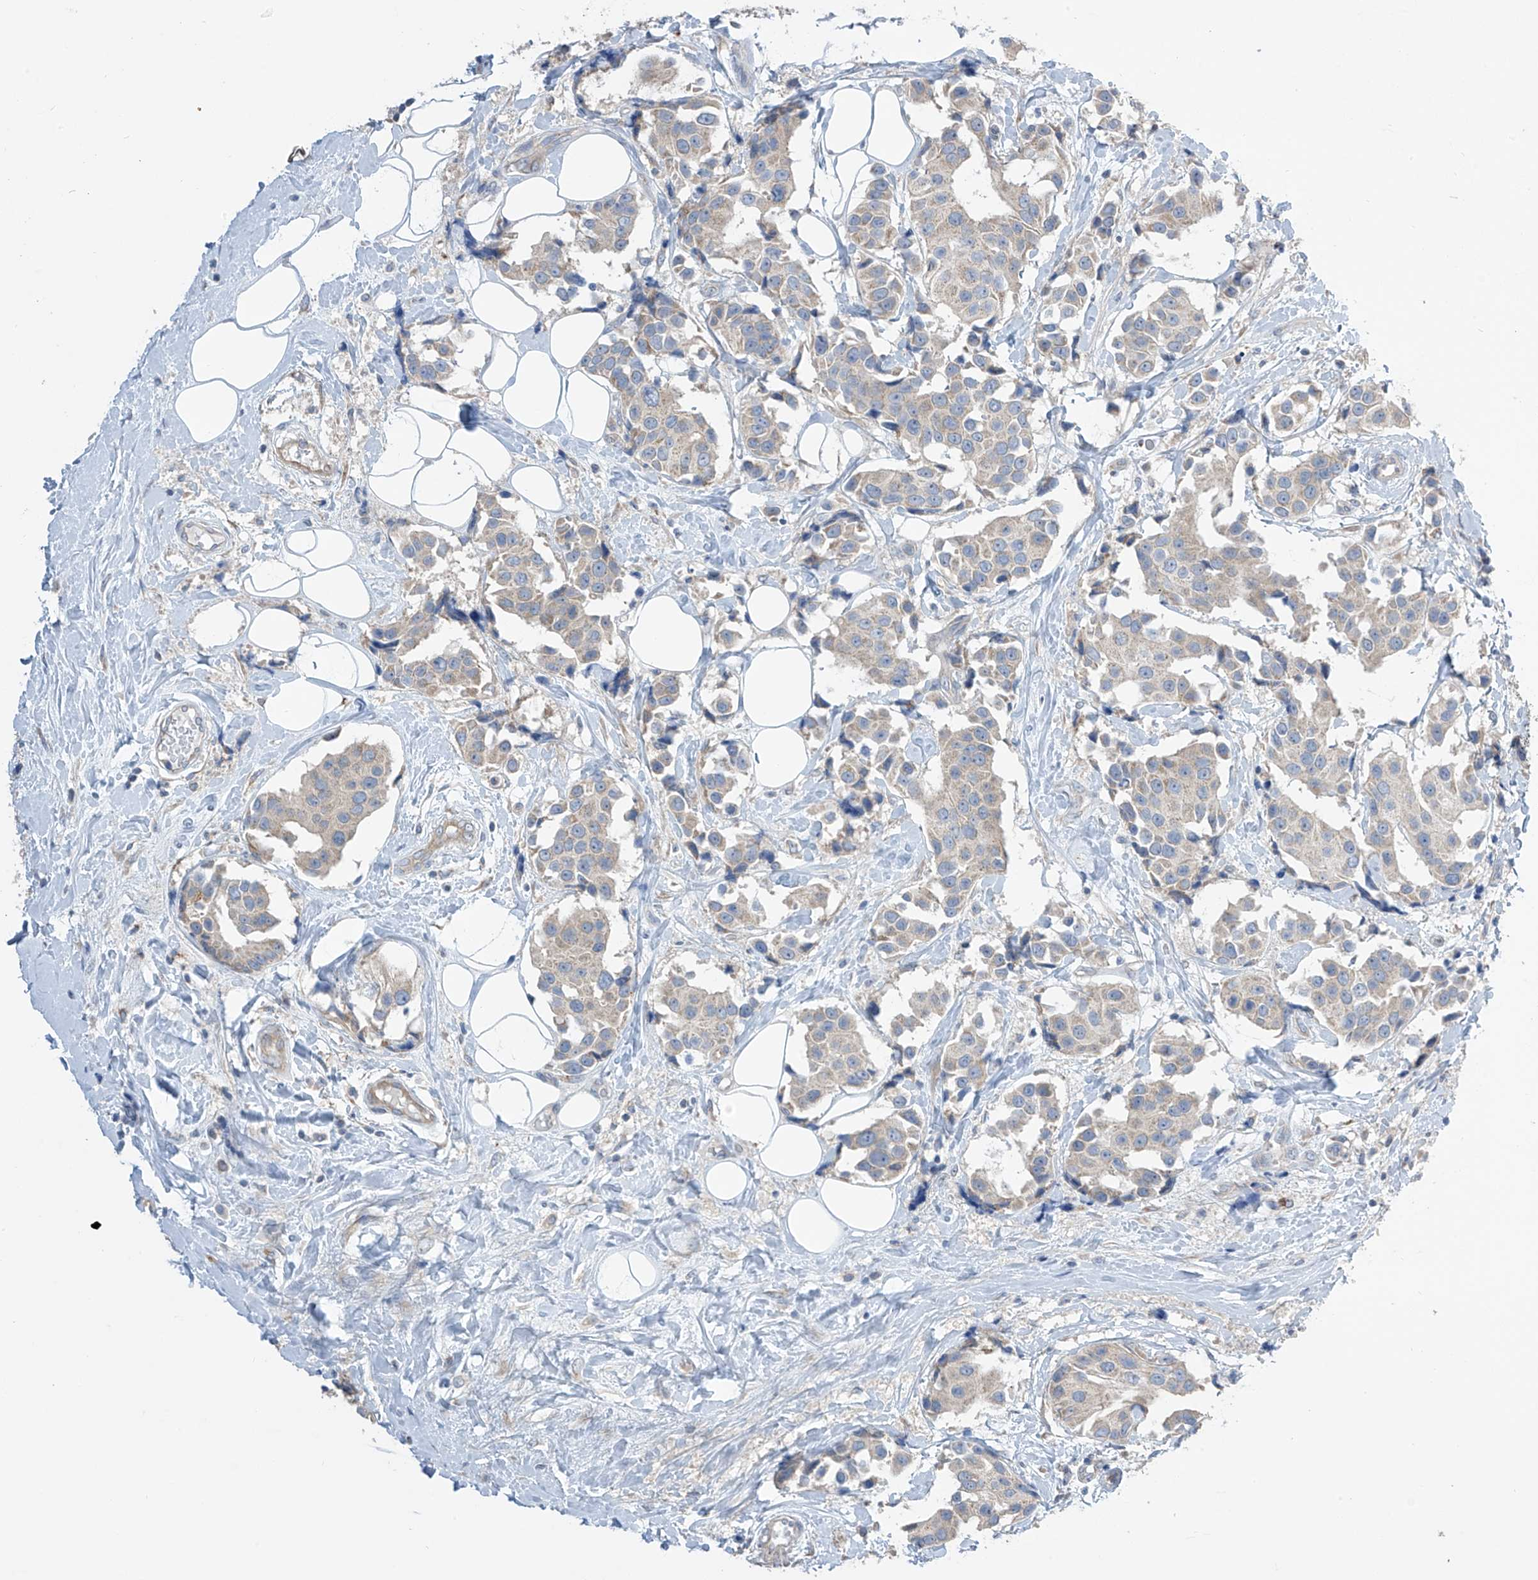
{"staining": {"intensity": "negative", "quantity": "none", "location": "none"}, "tissue": "breast cancer", "cell_type": "Tumor cells", "image_type": "cancer", "snomed": [{"axis": "morphology", "description": "Normal tissue, NOS"}, {"axis": "morphology", "description": "Duct carcinoma"}, {"axis": "topography", "description": "Breast"}], "caption": "DAB (3,3'-diaminobenzidine) immunohistochemical staining of breast cancer (invasive ductal carcinoma) demonstrates no significant staining in tumor cells.", "gene": "PNPT1", "patient": {"sex": "female", "age": 39}}